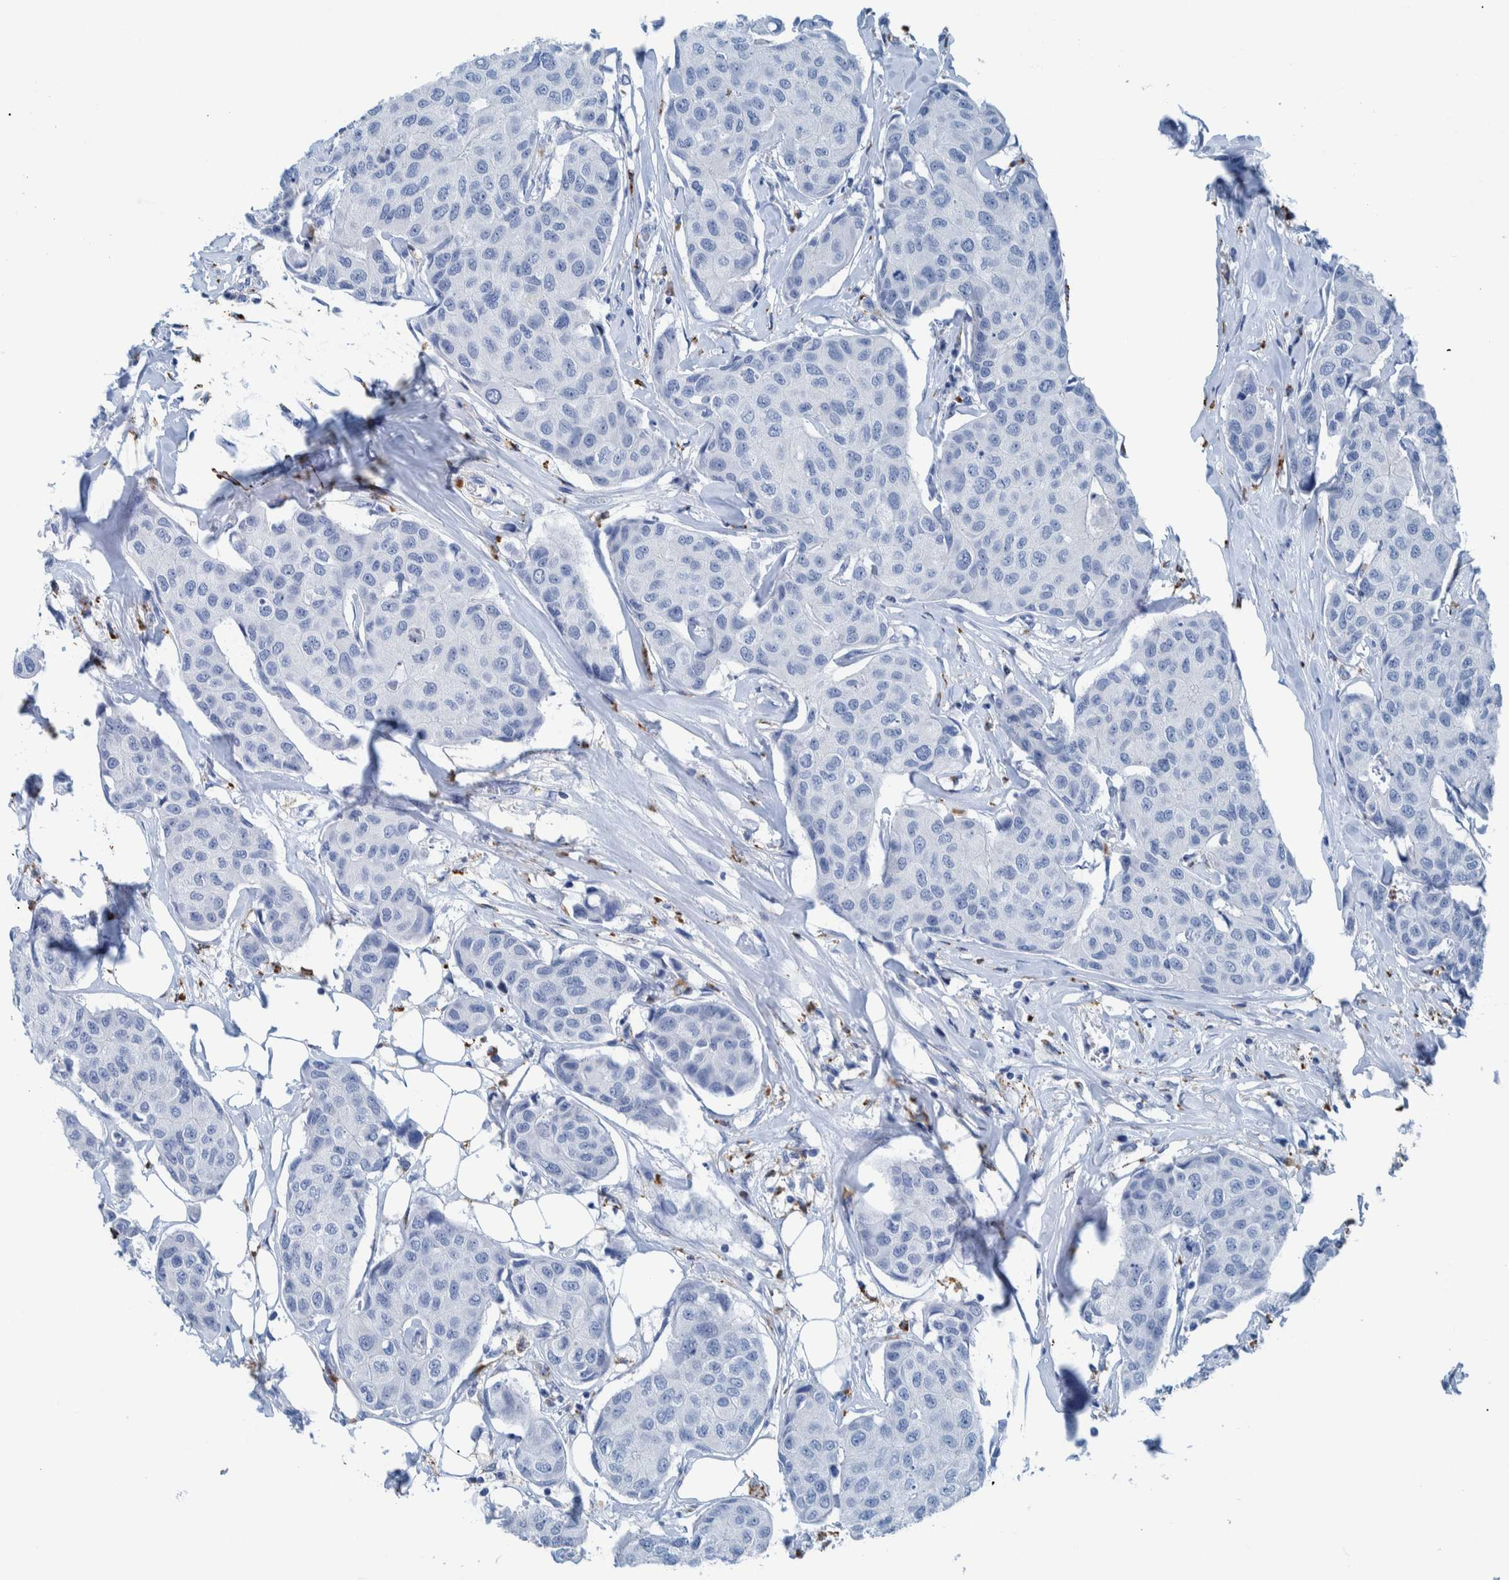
{"staining": {"intensity": "negative", "quantity": "none", "location": "none"}, "tissue": "breast cancer", "cell_type": "Tumor cells", "image_type": "cancer", "snomed": [{"axis": "morphology", "description": "Duct carcinoma"}, {"axis": "topography", "description": "Breast"}], "caption": "Immunohistochemical staining of breast cancer (intraductal carcinoma) shows no significant expression in tumor cells.", "gene": "IDO1", "patient": {"sex": "female", "age": 80}}